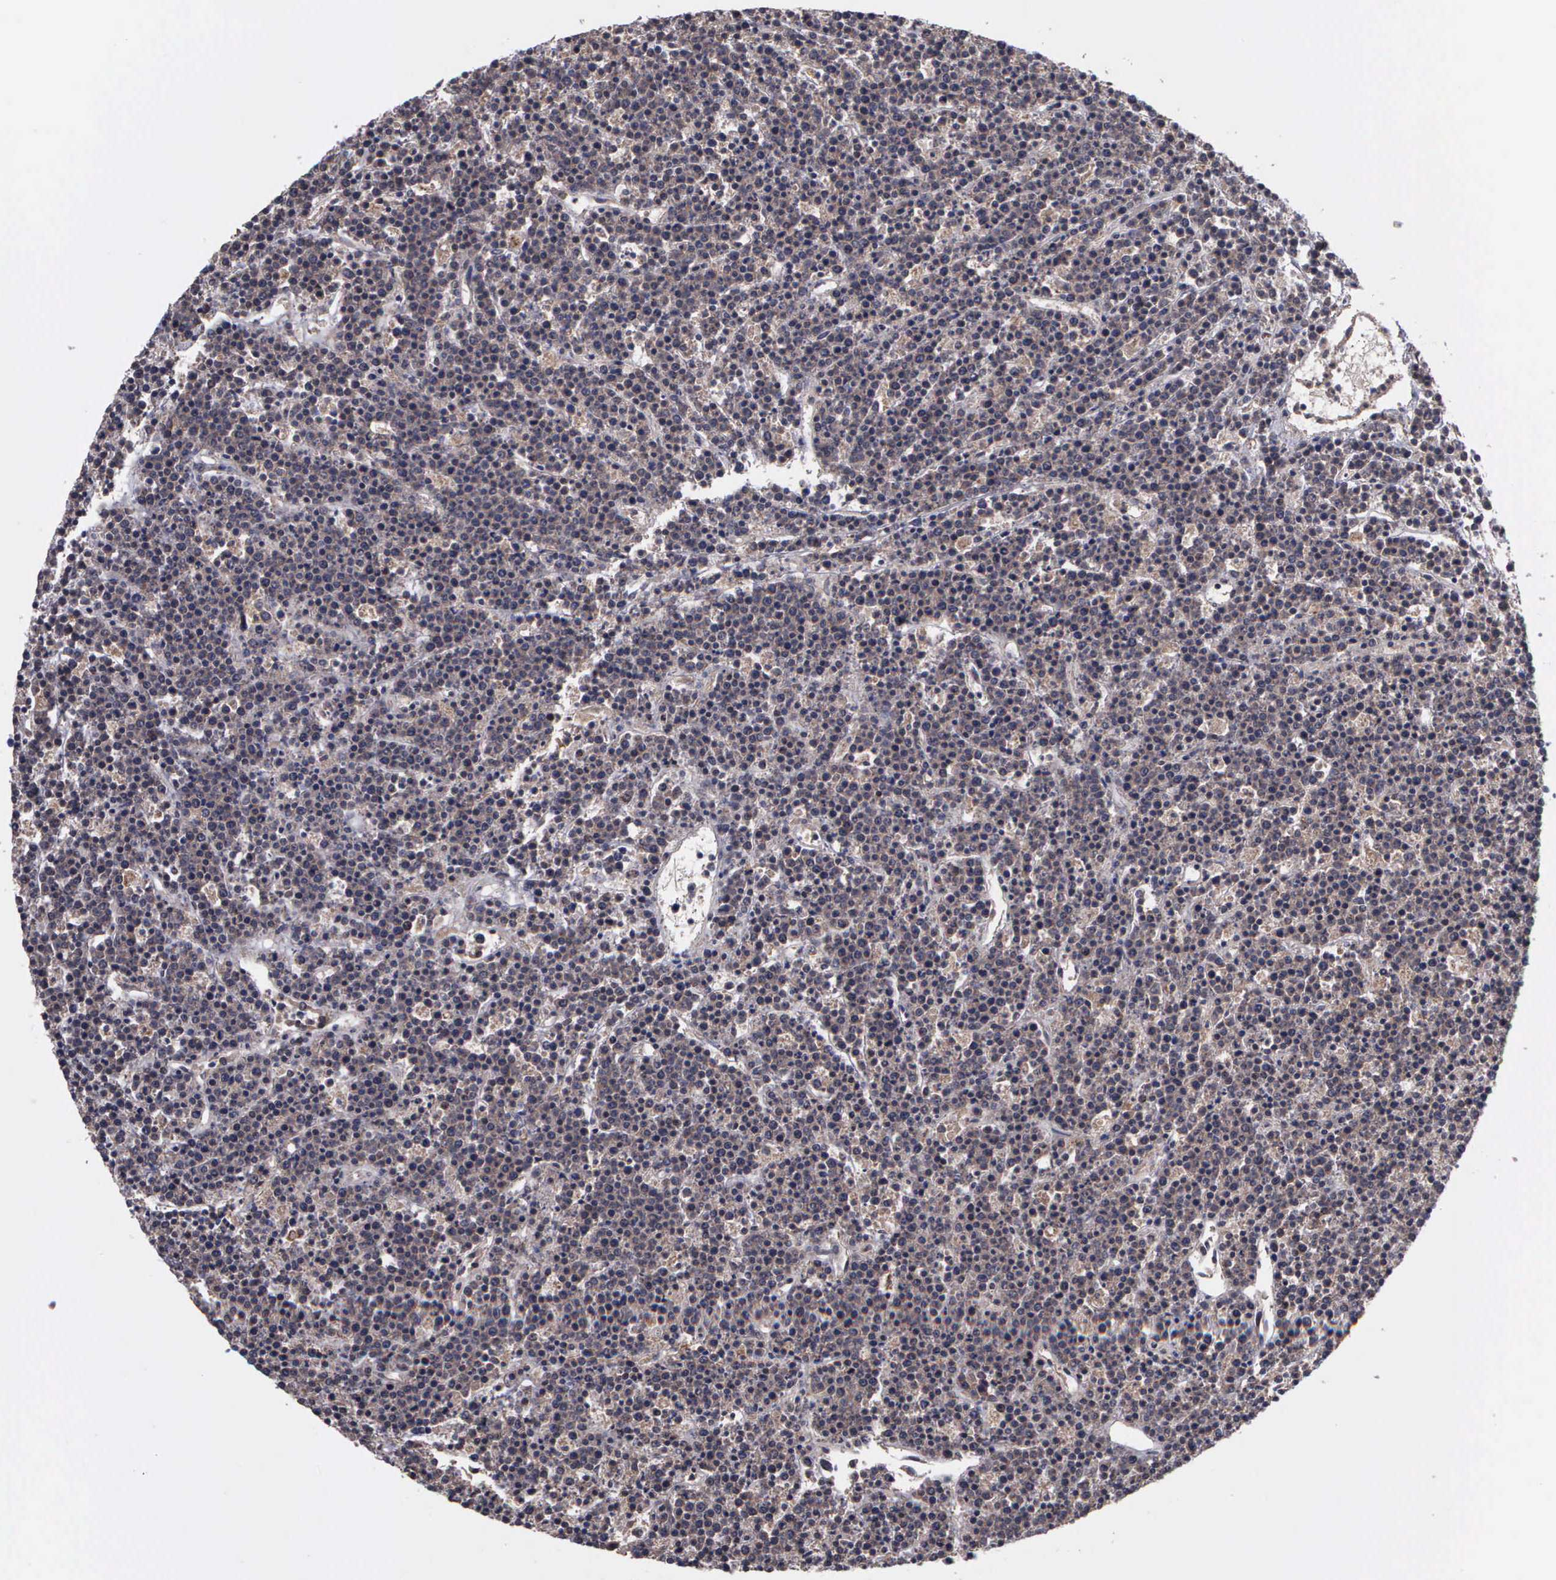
{"staining": {"intensity": "weak", "quantity": "<25%", "location": "cytoplasmic/membranous"}, "tissue": "lymphoma", "cell_type": "Tumor cells", "image_type": "cancer", "snomed": [{"axis": "morphology", "description": "Malignant lymphoma, non-Hodgkin's type, High grade"}, {"axis": "topography", "description": "Ovary"}], "caption": "An IHC image of high-grade malignant lymphoma, non-Hodgkin's type is shown. There is no staining in tumor cells of high-grade malignant lymphoma, non-Hodgkin's type.", "gene": "MAP3K9", "patient": {"sex": "female", "age": 56}}